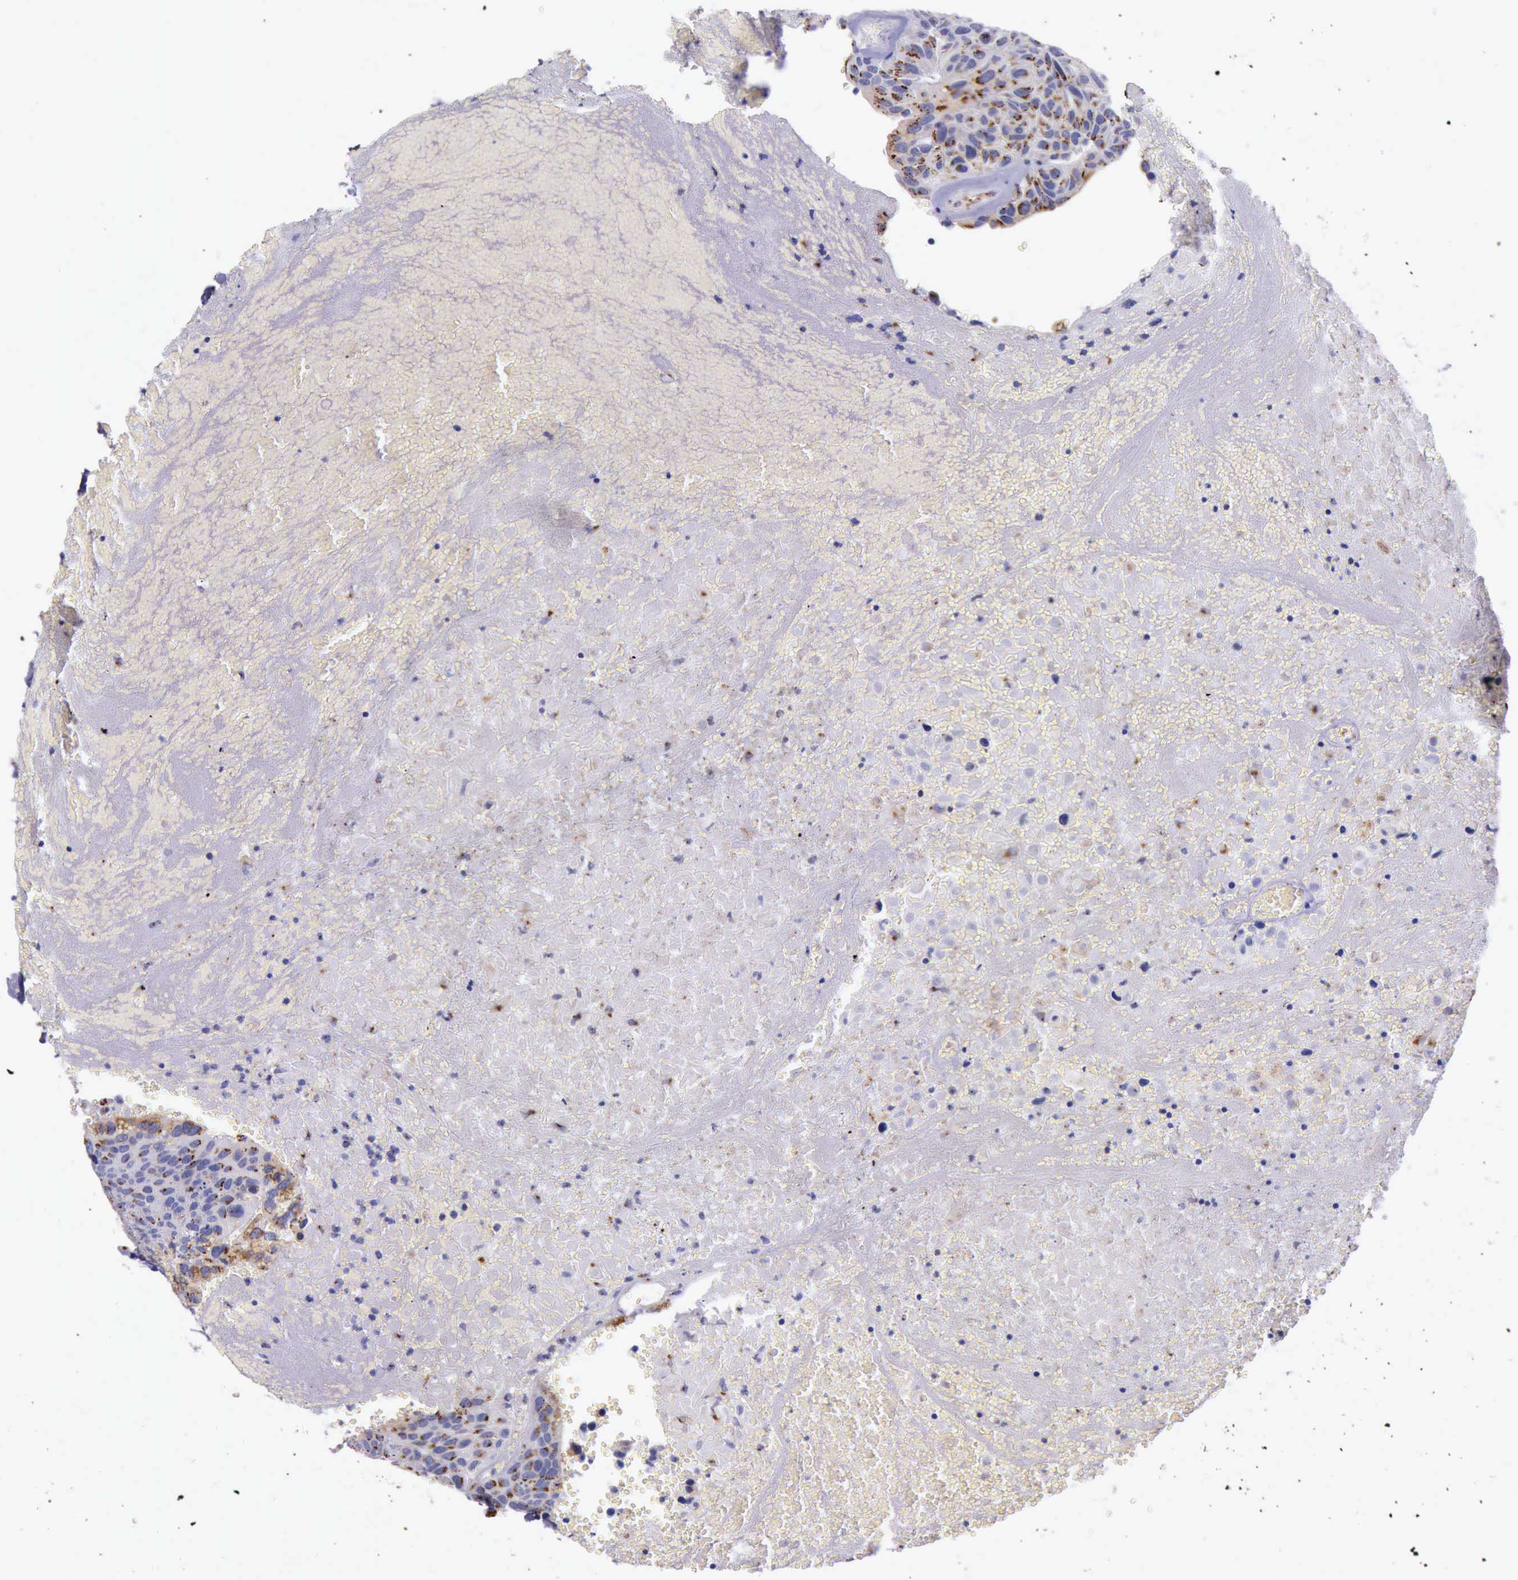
{"staining": {"intensity": "strong", "quantity": ">75%", "location": "cytoplasmic/membranous"}, "tissue": "urothelial cancer", "cell_type": "Tumor cells", "image_type": "cancer", "snomed": [{"axis": "morphology", "description": "Urothelial carcinoma, High grade"}, {"axis": "topography", "description": "Urinary bladder"}], "caption": "Immunohistochemical staining of high-grade urothelial carcinoma reveals high levels of strong cytoplasmic/membranous protein staining in about >75% of tumor cells.", "gene": "GOLGA5", "patient": {"sex": "male", "age": 66}}